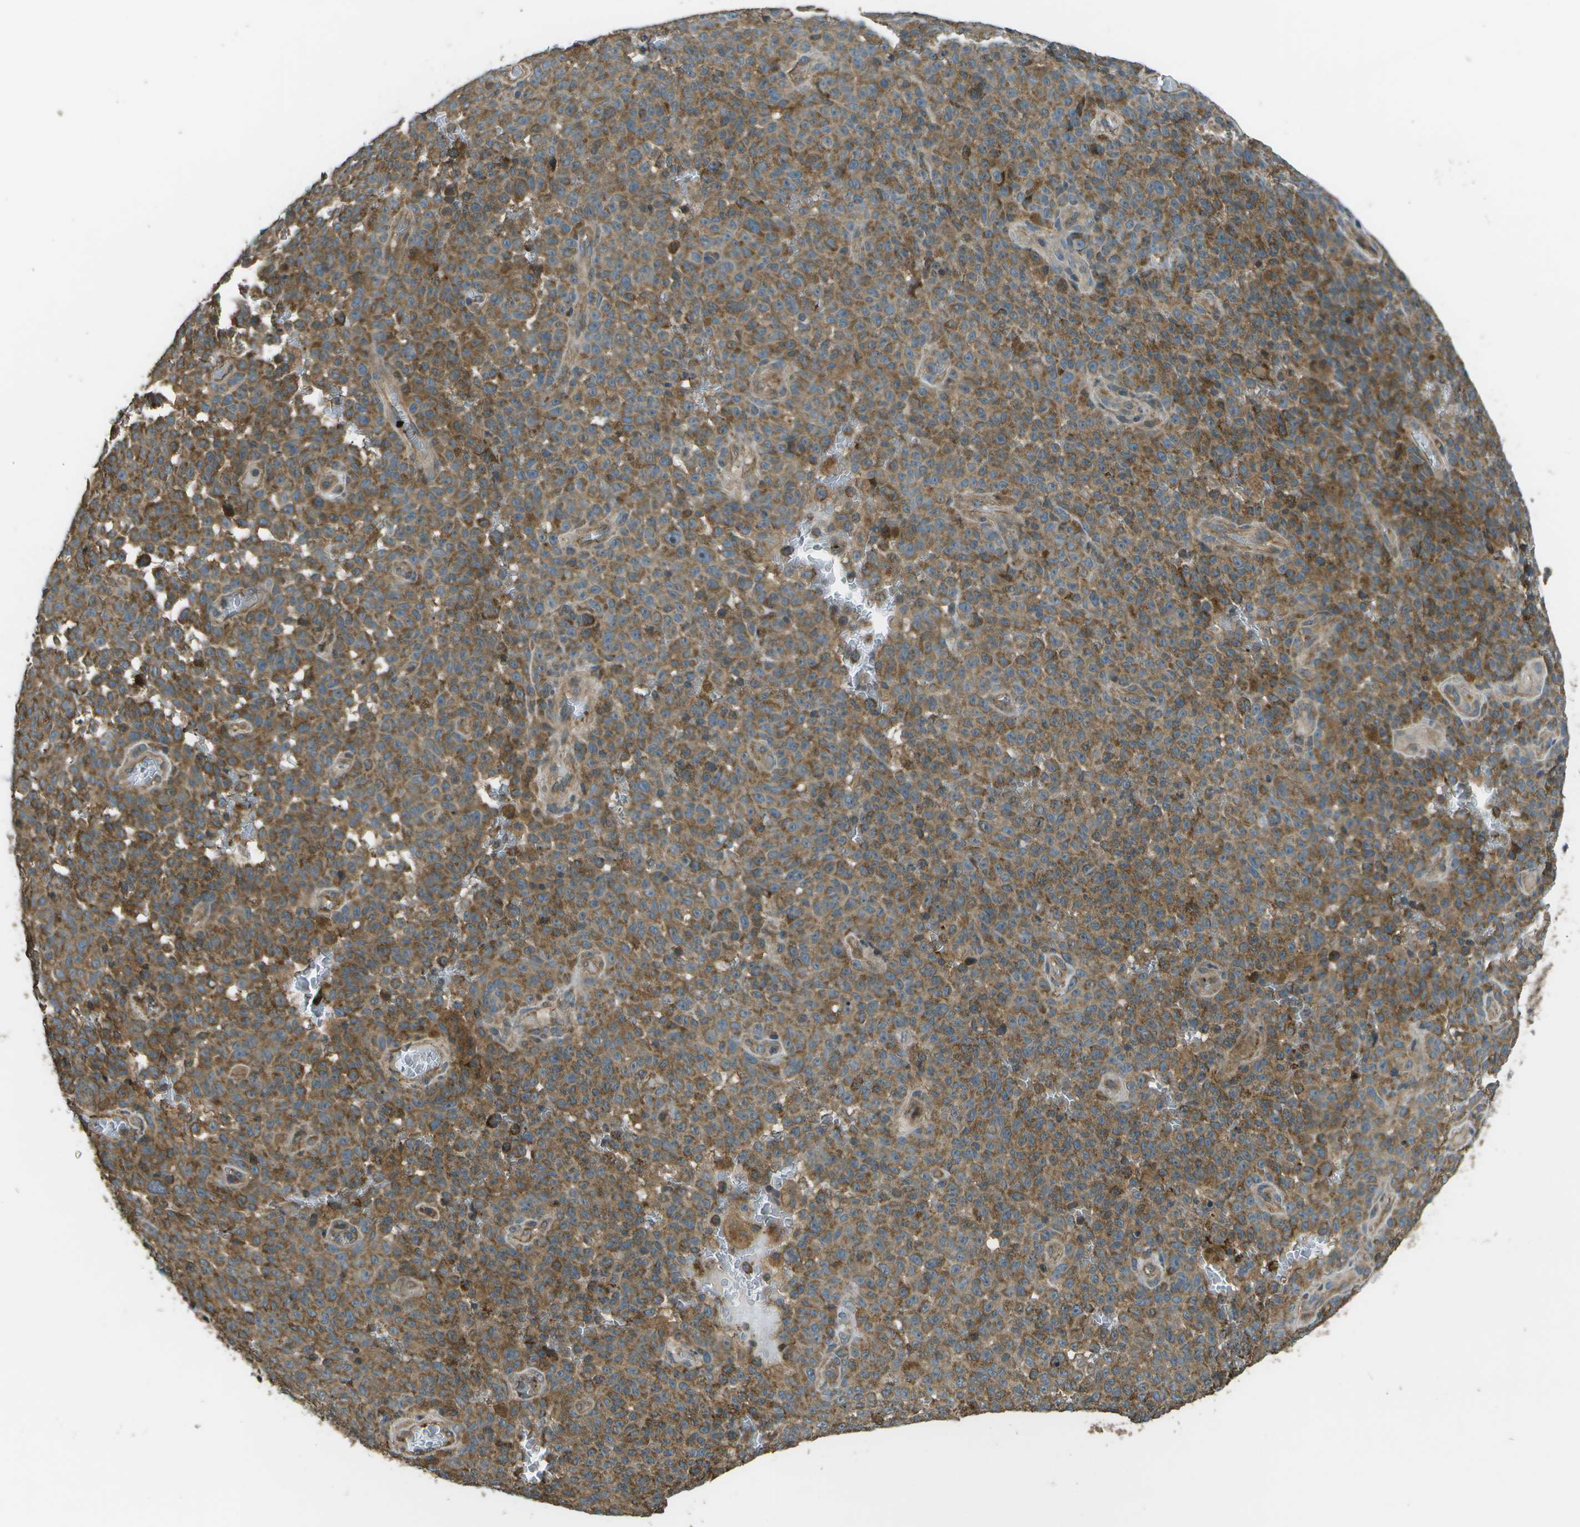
{"staining": {"intensity": "moderate", "quantity": ">75%", "location": "cytoplasmic/membranous"}, "tissue": "melanoma", "cell_type": "Tumor cells", "image_type": "cancer", "snomed": [{"axis": "morphology", "description": "Malignant melanoma, NOS"}, {"axis": "topography", "description": "Skin"}], "caption": "Malignant melanoma stained with immunohistochemistry shows moderate cytoplasmic/membranous positivity in approximately >75% of tumor cells.", "gene": "PLPBP", "patient": {"sex": "female", "age": 82}}